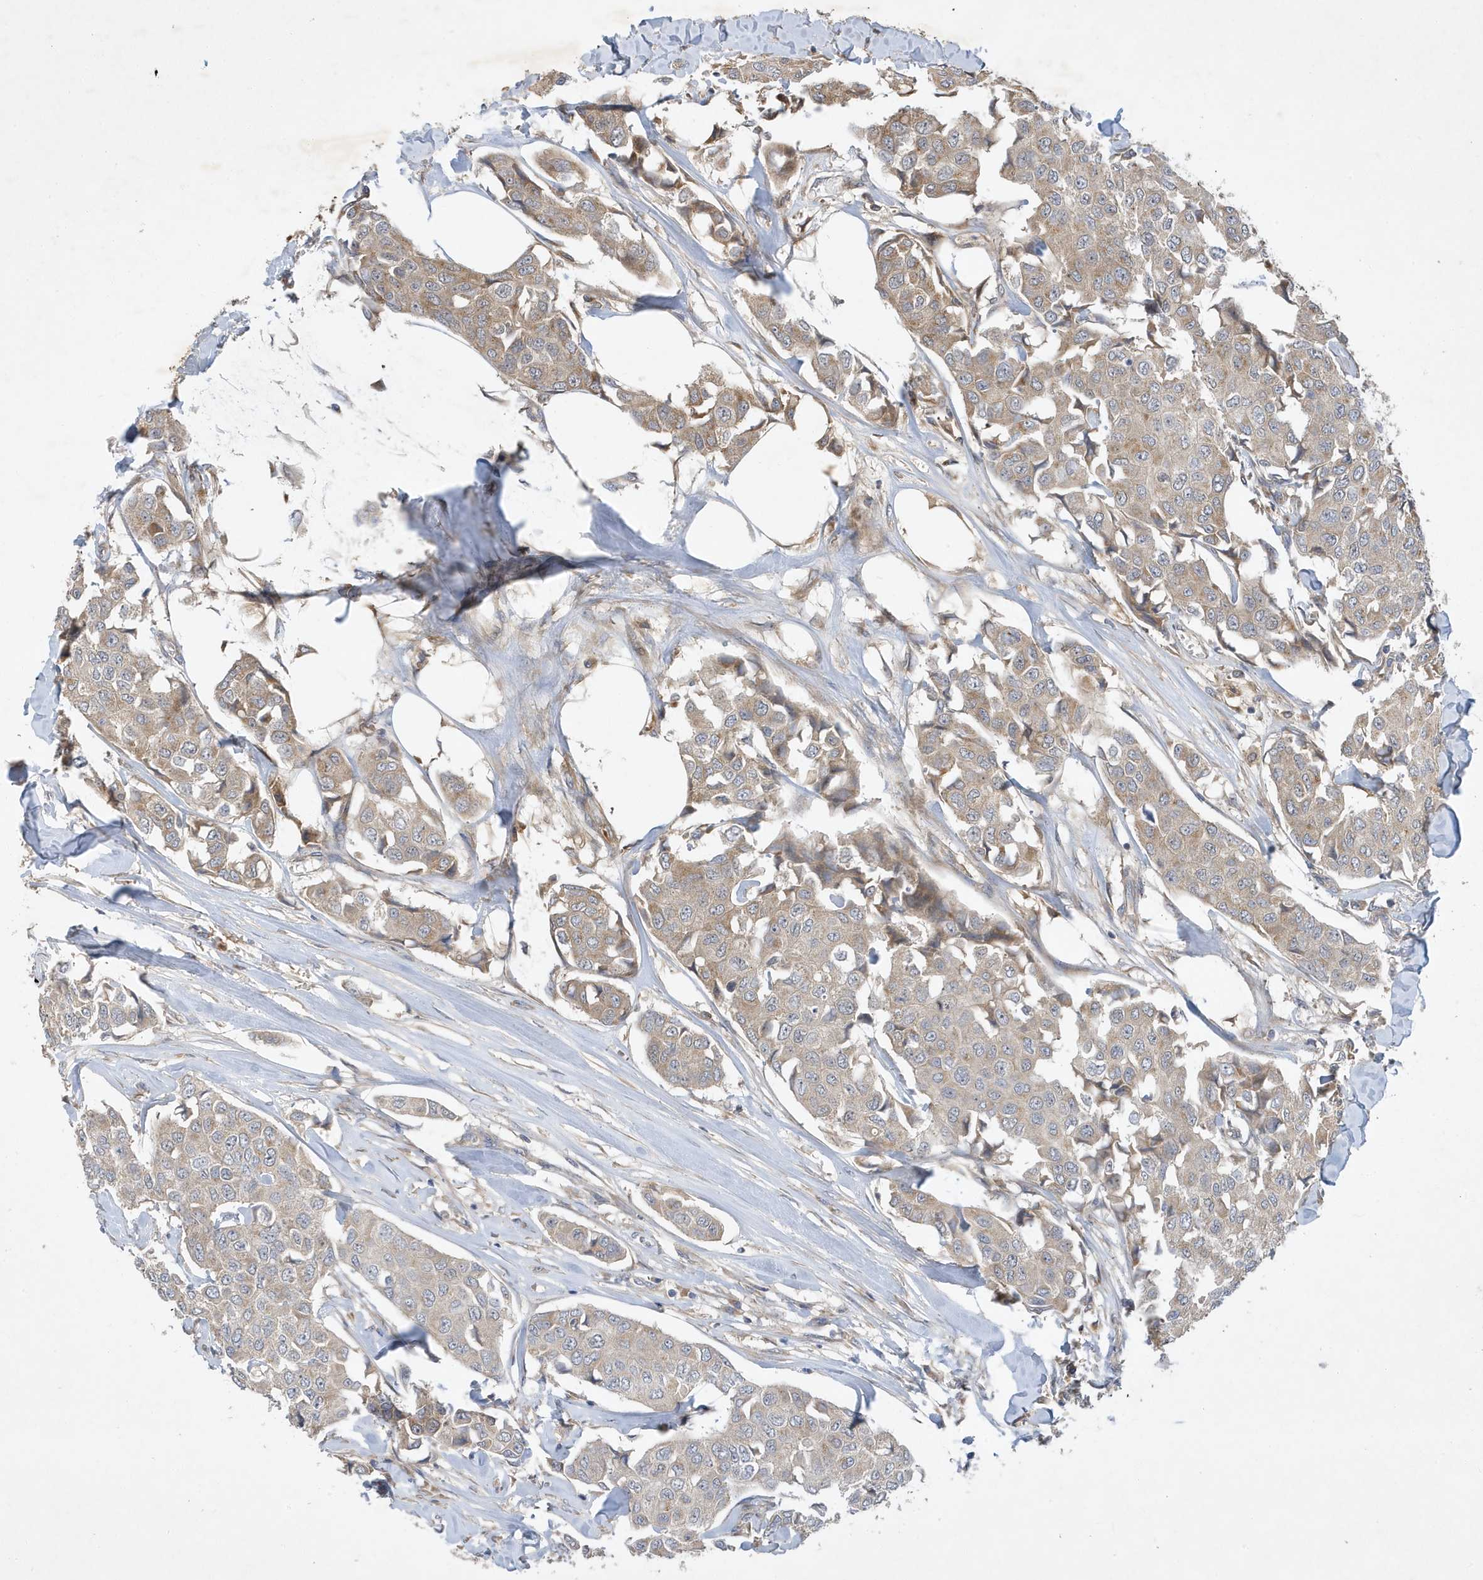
{"staining": {"intensity": "weak", "quantity": "<25%", "location": "cytoplasmic/membranous"}, "tissue": "breast cancer", "cell_type": "Tumor cells", "image_type": "cancer", "snomed": [{"axis": "morphology", "description": "Duct carcinoma"}, {"axis": "topography", "description": "Breast"}], "caption": "This image is of invasive ductal carcinoma (breast) stained with IHC to label a protein in brown with the nuclei are counter-stained blue. There is no expression in tumor cells.", "gene": "LAPTM4A", "patient": {"sex": "female", "age": 80}}